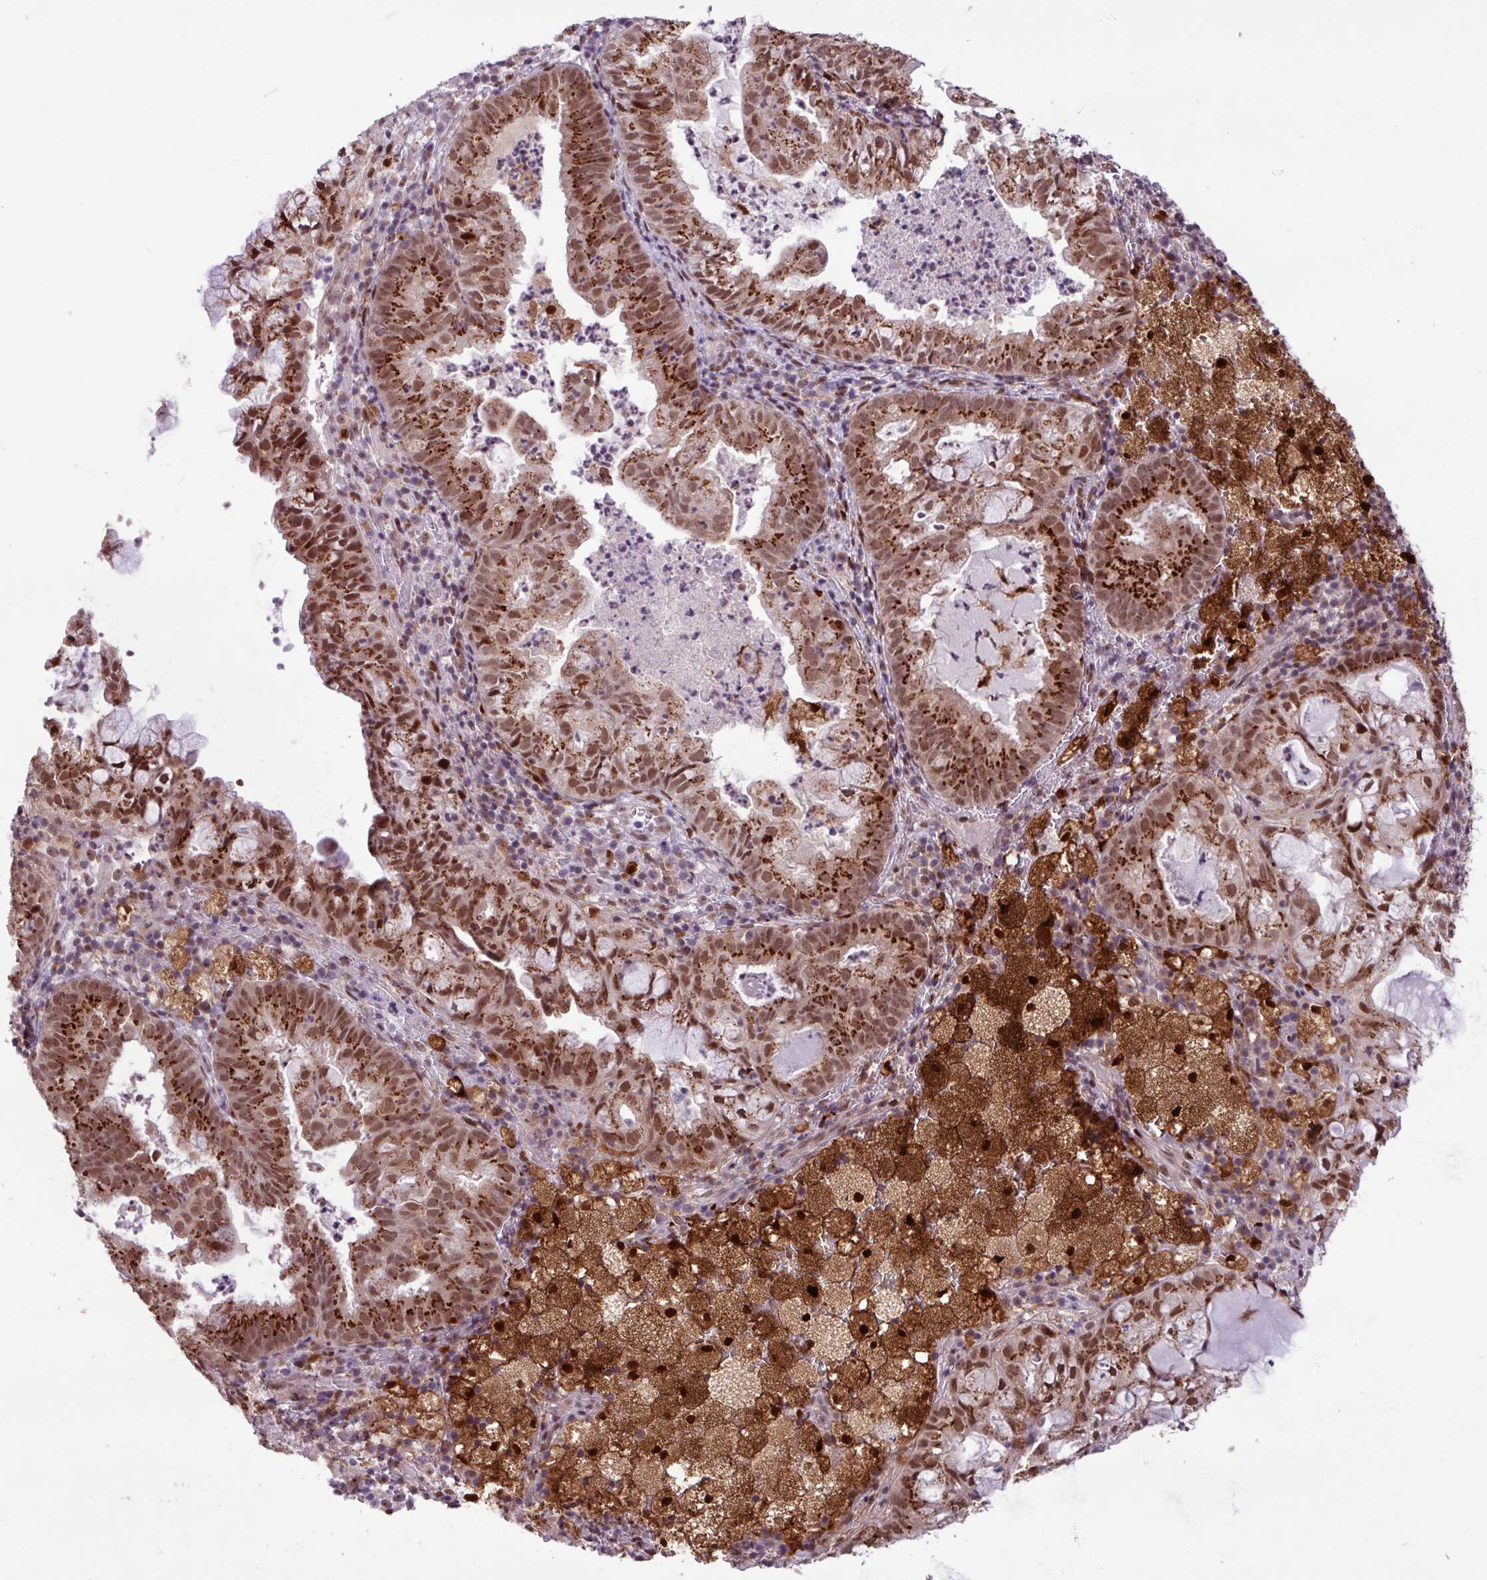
{"staining": {"intensity": "strong", "quantity": ">75%", "location": "cytoplasmic/membranous,nuclear"}, "tissue": "endometrial cancer", "cell_type": "Tumor cells", "image_type": "cancer", "snomed": [{"axis": "morphology", "description": "Adenocarcinoma, NOS"}, {"axis": "topography", "description": "Endometrium"}], "caption": "A brown stain highlights strong cytoplasmic/membranous and nuclear expression of a protein in adenocarcinoma (endometrial) tumor cells.", "gene": "BRD3", "patient": {"sex": "female", "age": 80}}